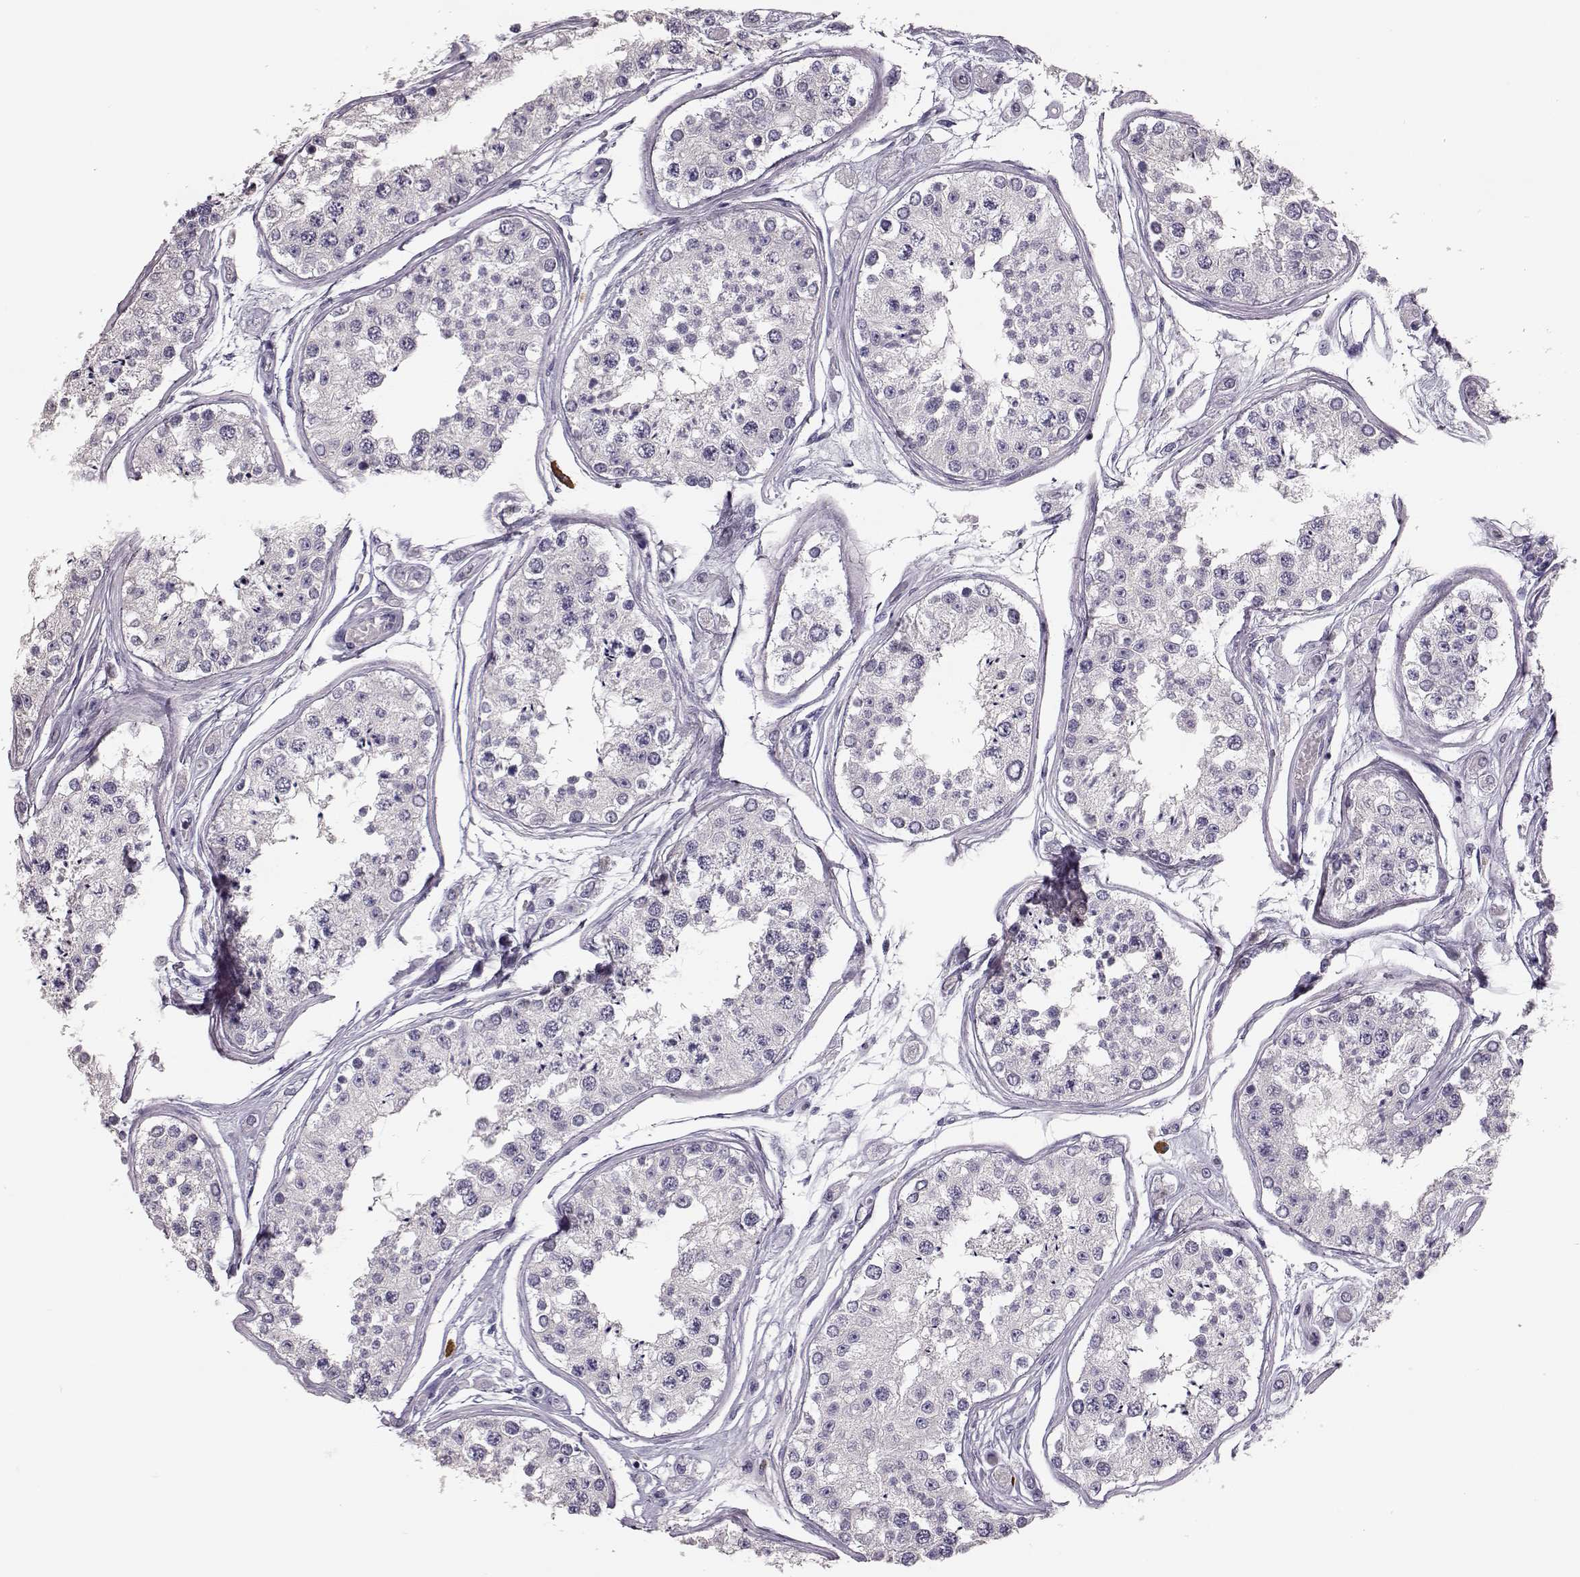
{"staining": {"intensity": "negative", "quantity": "none", "location": "none"}, "tissue": "testis", "cell_type": "Cells in seminiferous ducts", "image_type": "normal", "snomed": [{"axis": "morphology", "description": "Normal tissue, NOS"}, {"axis": "topography", "description": "Testis"}], "caption": "This is an immunohistochemistry micrograph of normal testis. There is no positivity in cells in seminiferous ducts.", "gene": "NPTXR", "patient": {"sex": "male", "age": 25}}